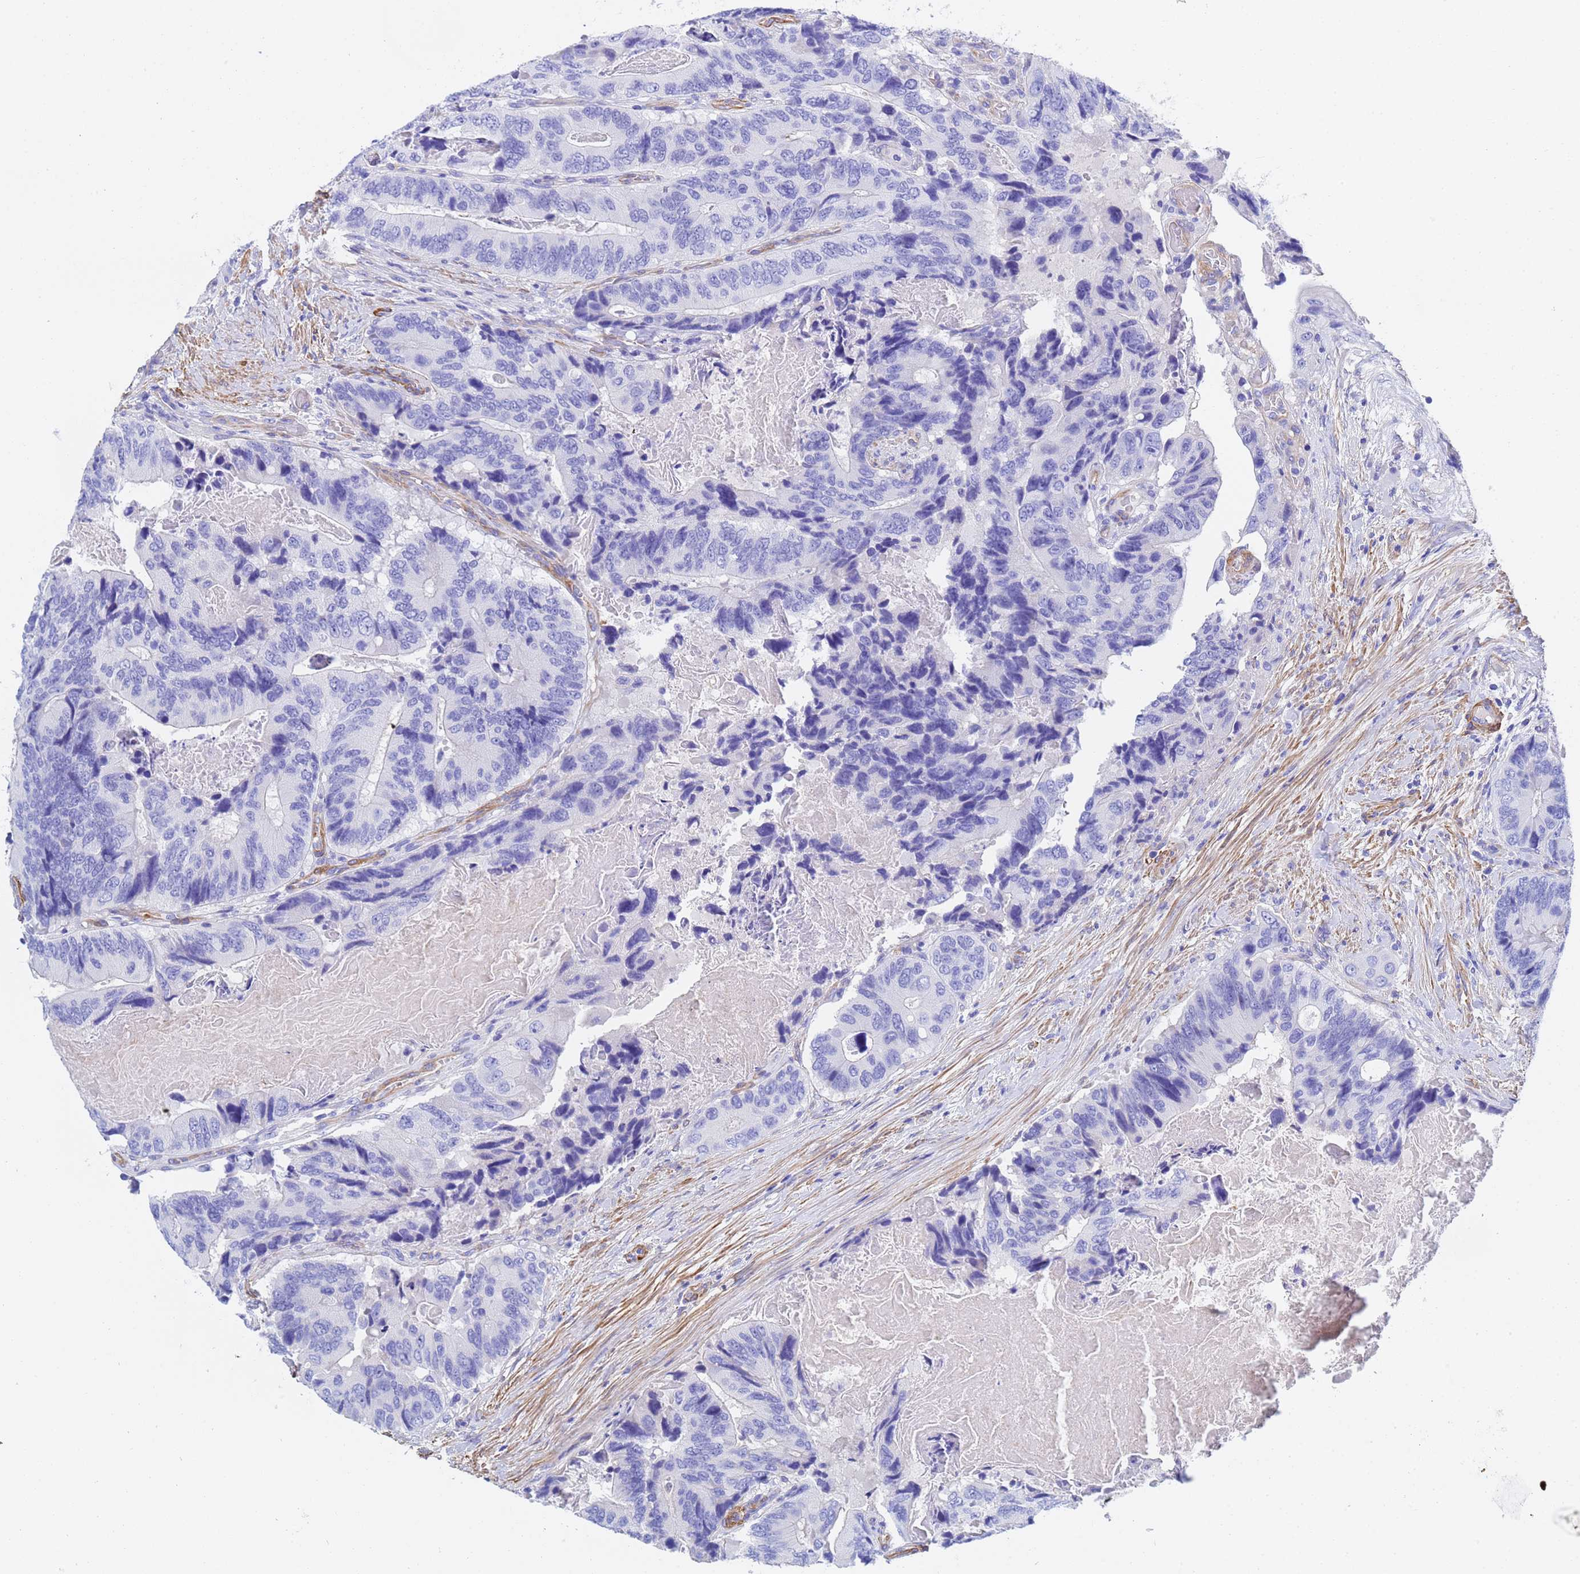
{"staining": {"intensity": "negative", "quantity": "none", "location": "none"}, "tissue": "colorectal cancer", "cell_type": "Tumor cells", "image_type": "cancer", "snomed": [{"axis": "morphology", "description": "Adenocarcinoma, NOS"}, {"axis": "topography", "description": "Colon"}], "caption": "Tumor cells show no significant protein expression in colorectal cancer.", "gene": "CST4", "patient": {"sex": "male", "age": 84}}